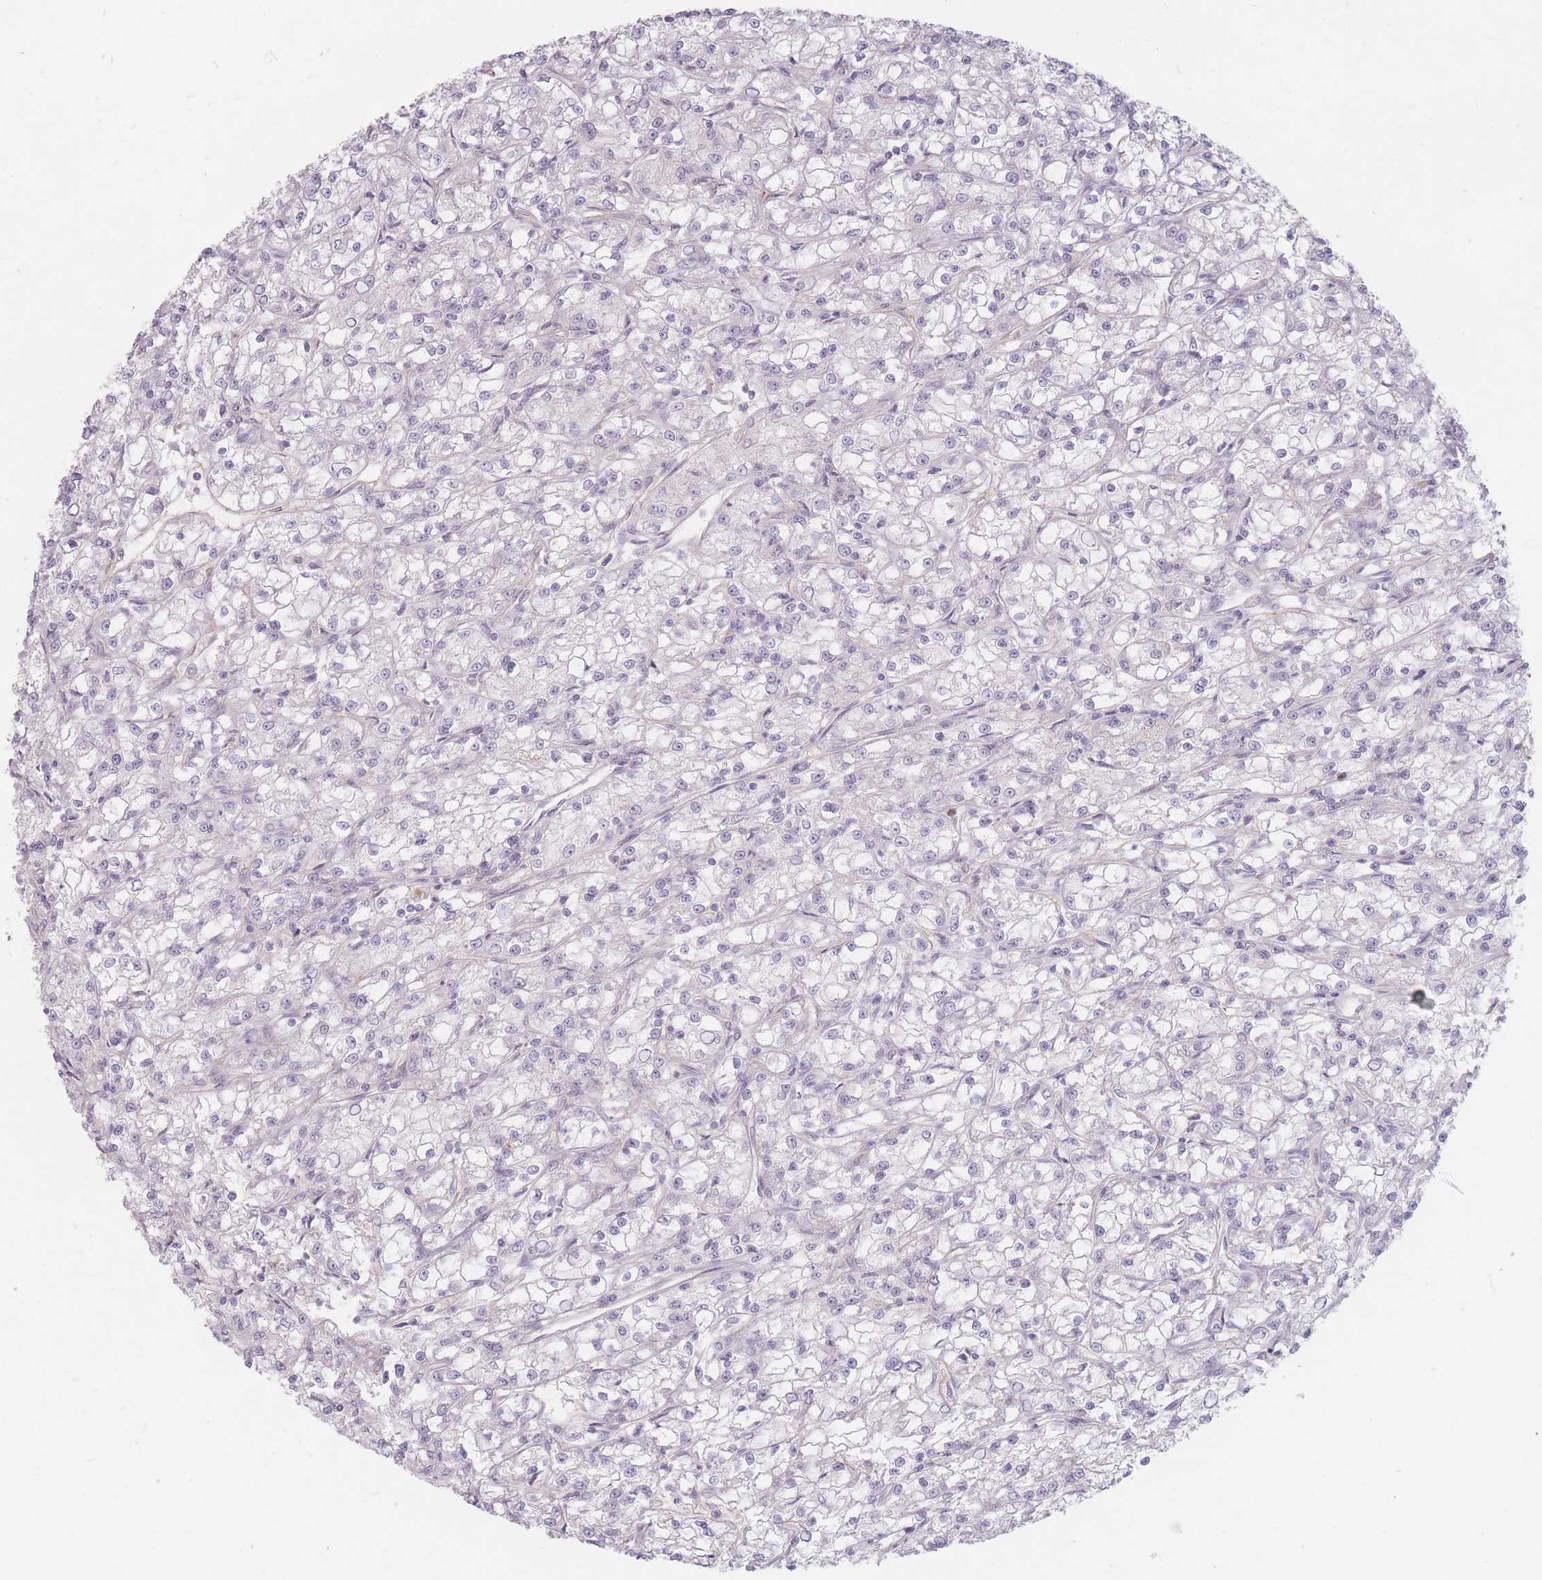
{"staining": {"intensity": "negative", "quantity": "none", "location": "none"}, "tissue": "renal cancer", "cell_type": "Tumor cells", "image_type": "cancer", "snomed": [{"axis": "morphology", "description": "Adenocarcinoma, NOS"}, {"axis": "topography", "description": "Kidney"}], "caption": "DAB immunohistochemical staining of renal adenocarcinoma exhibits no significant staining in tumor cells.", "gene": "CHCHD7", "patient": {"sex": "female", "age": 59}}